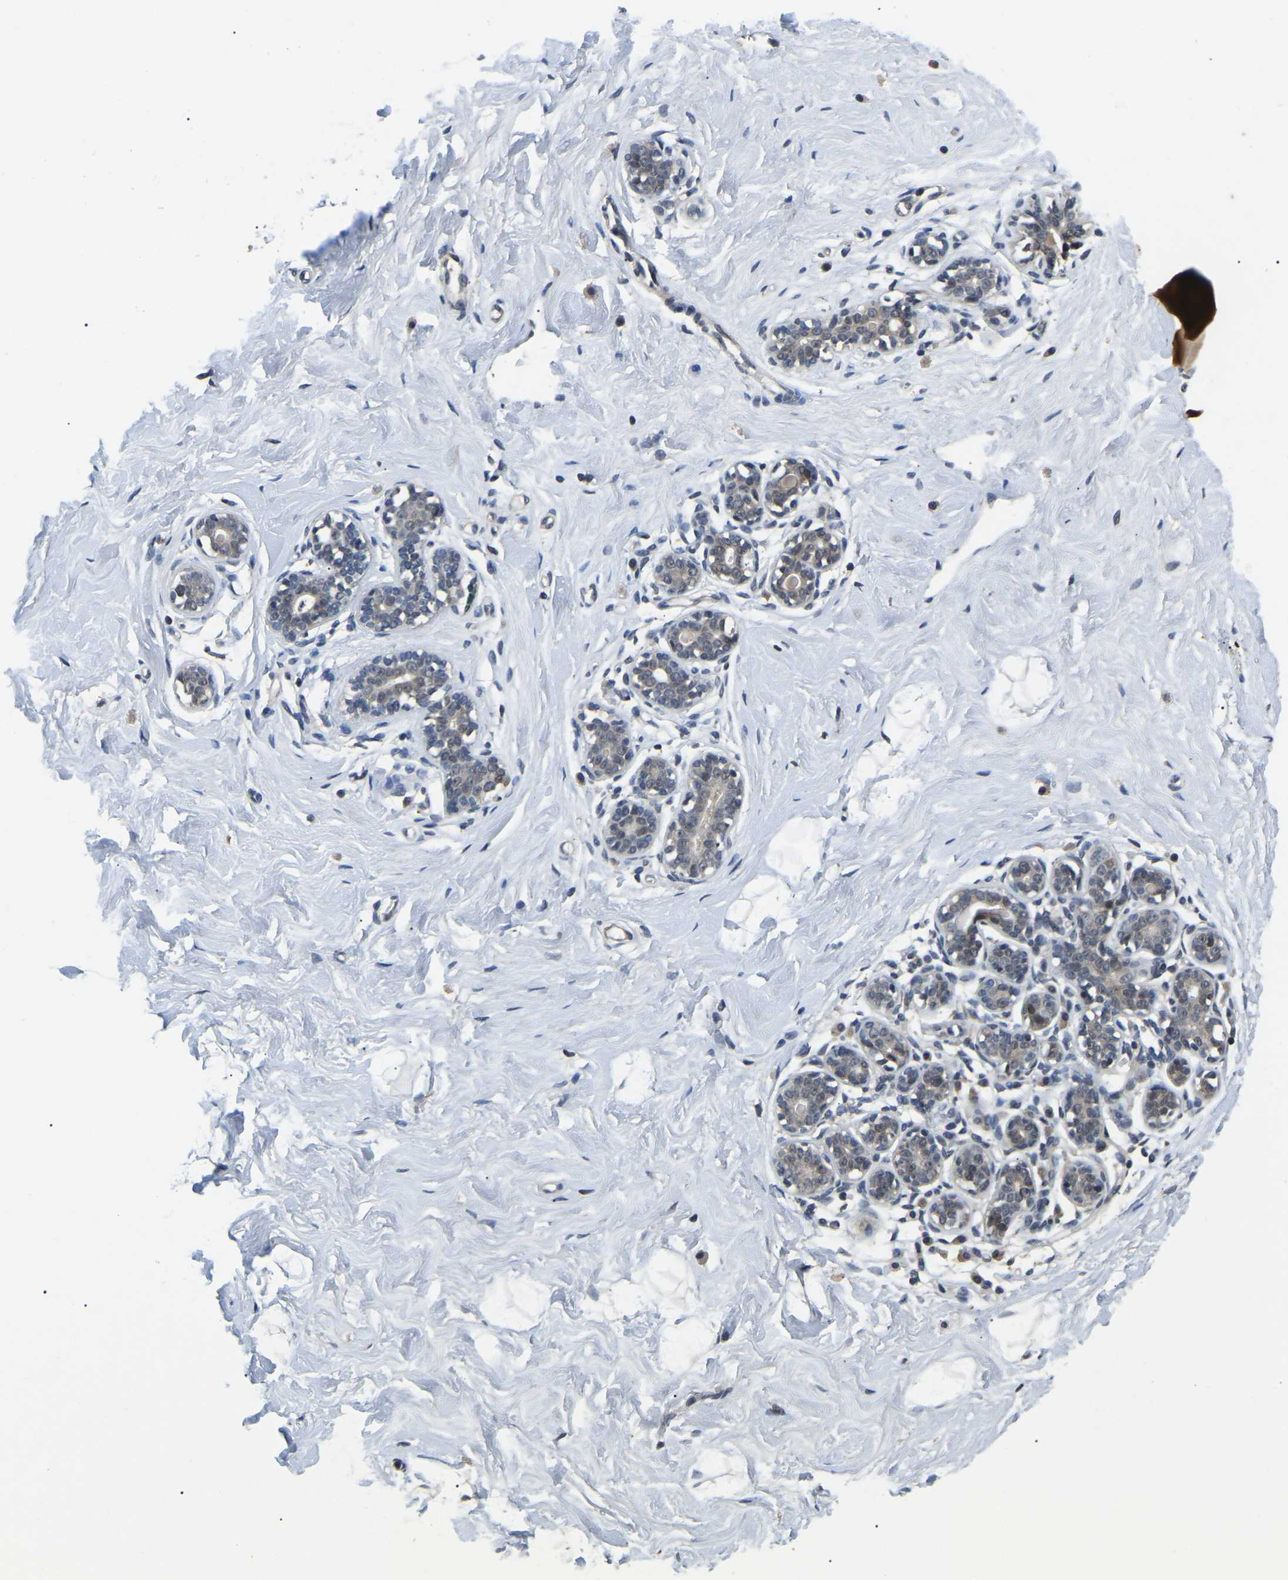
{"staining": {"intensity": "weak", "quantity": "25%-75%", "location": "nuclear"}, "tissue": "breast", "cell_type": "Adipocytes", "image_type": "normal", "snomed": [{"axis": "morphology", "description": "Normal tissue, NOS"}, {"axis": "topography", "description": "Breast"}], "caption": "Adipocytes exhibit weak nuclear positivity in approximately 25%-75% of cells in unremarkable breast. The staining was performed using DAB, with brown indicating positive protein expression. Nuclei are stained blue with hematoxylin.", "gene": "PPM1E", "patient": {"sex": "female", "age": 23}}